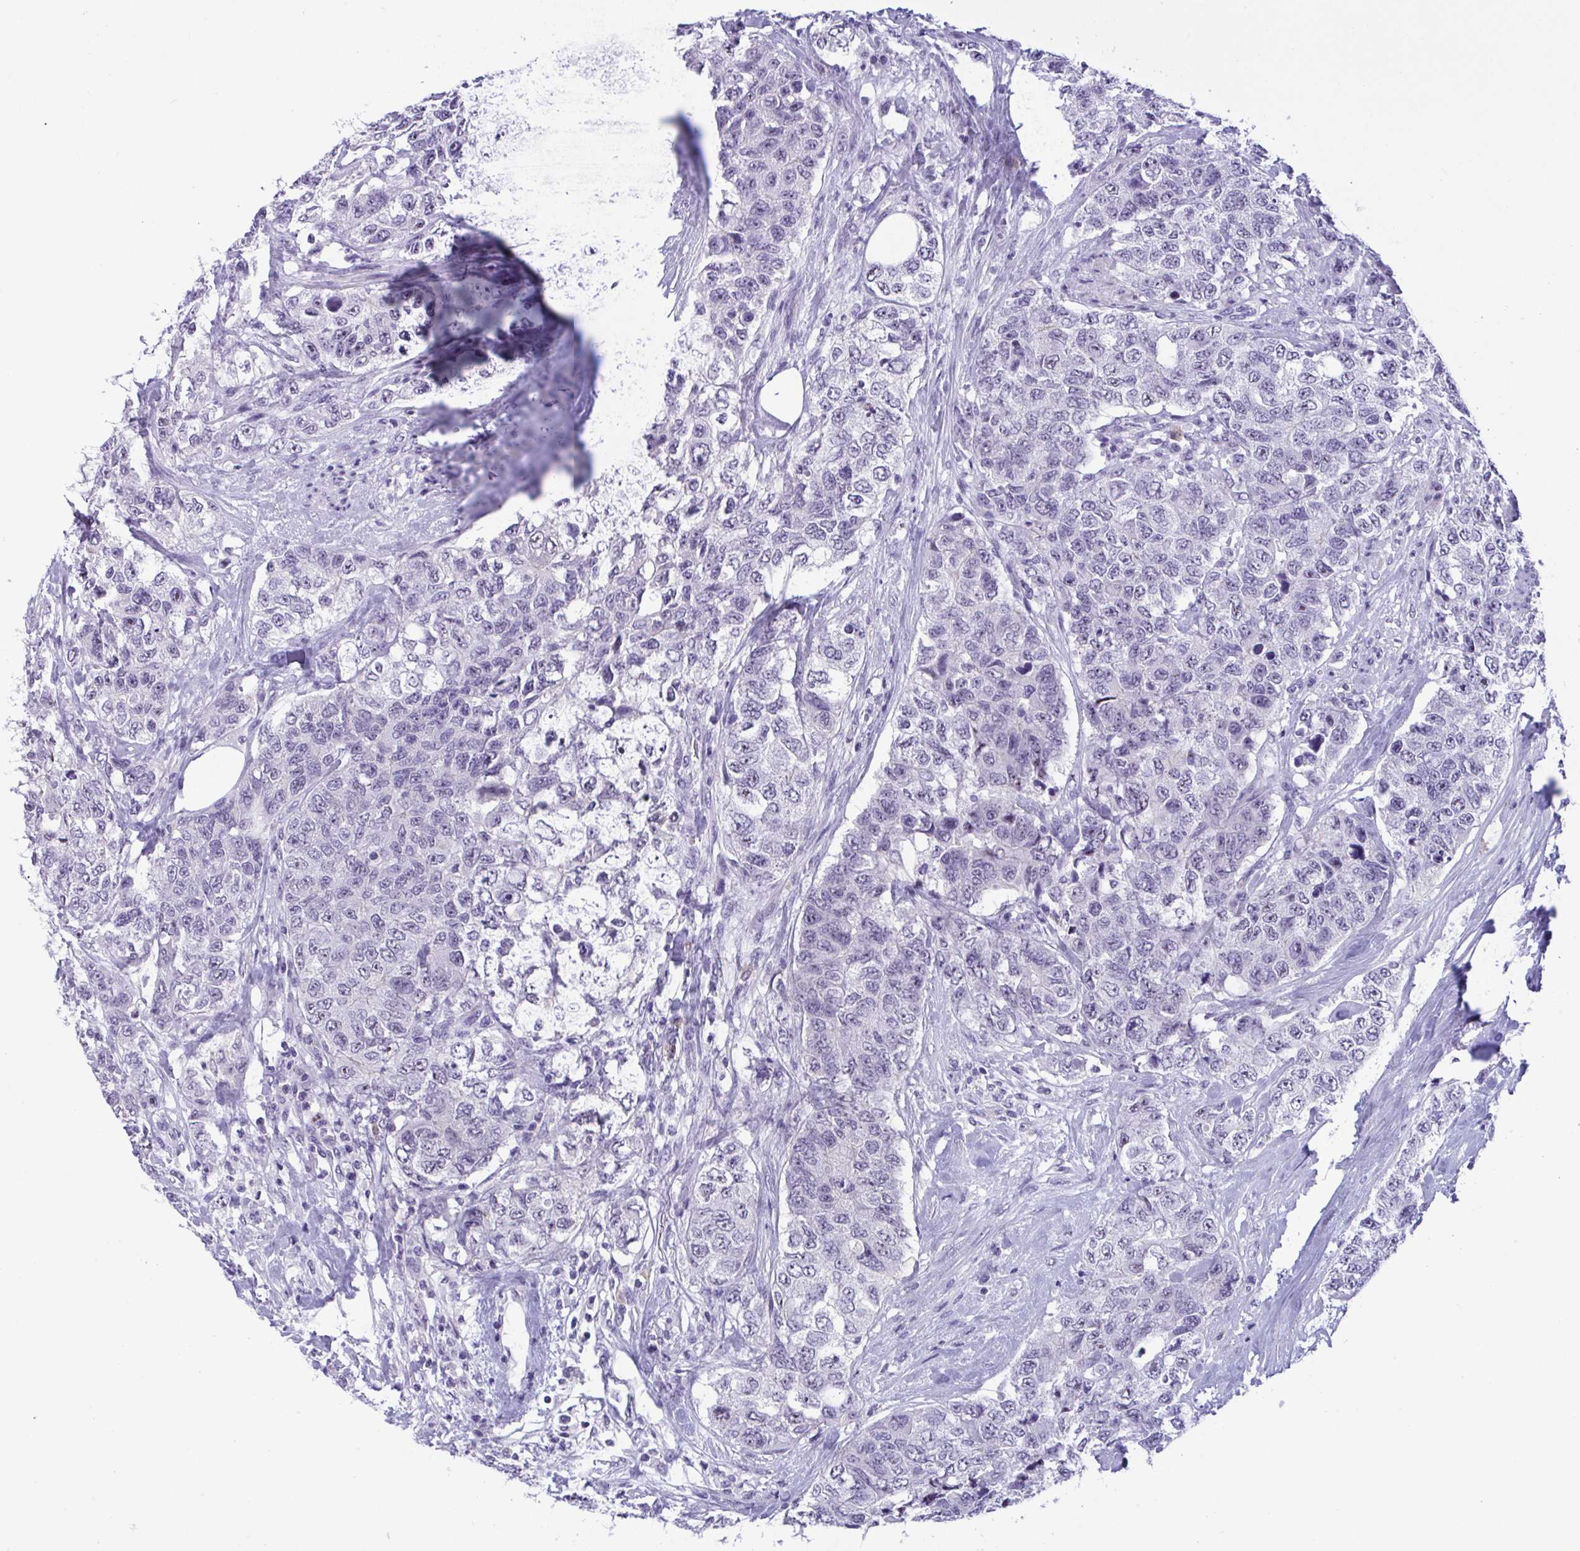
{"staining": {"intensity": "negative", "quantity": "none", "location": "none"}, "tissue": "urothelial cancer", "cell_type": "Tumor cells", "image_type": "cancer", "snomed": [{"axis": "morphology", "description": "Urothelial carcinoma, High grade"}, {"axis": "topography", "description": "Urinary bladder"}], "caption": "Histopathology image shows no protein staining in tumor cells of high-grade urothelial carcinoma tissue.", "gene": "YBX2", "patient": {"sex": "female", "age": 78}}